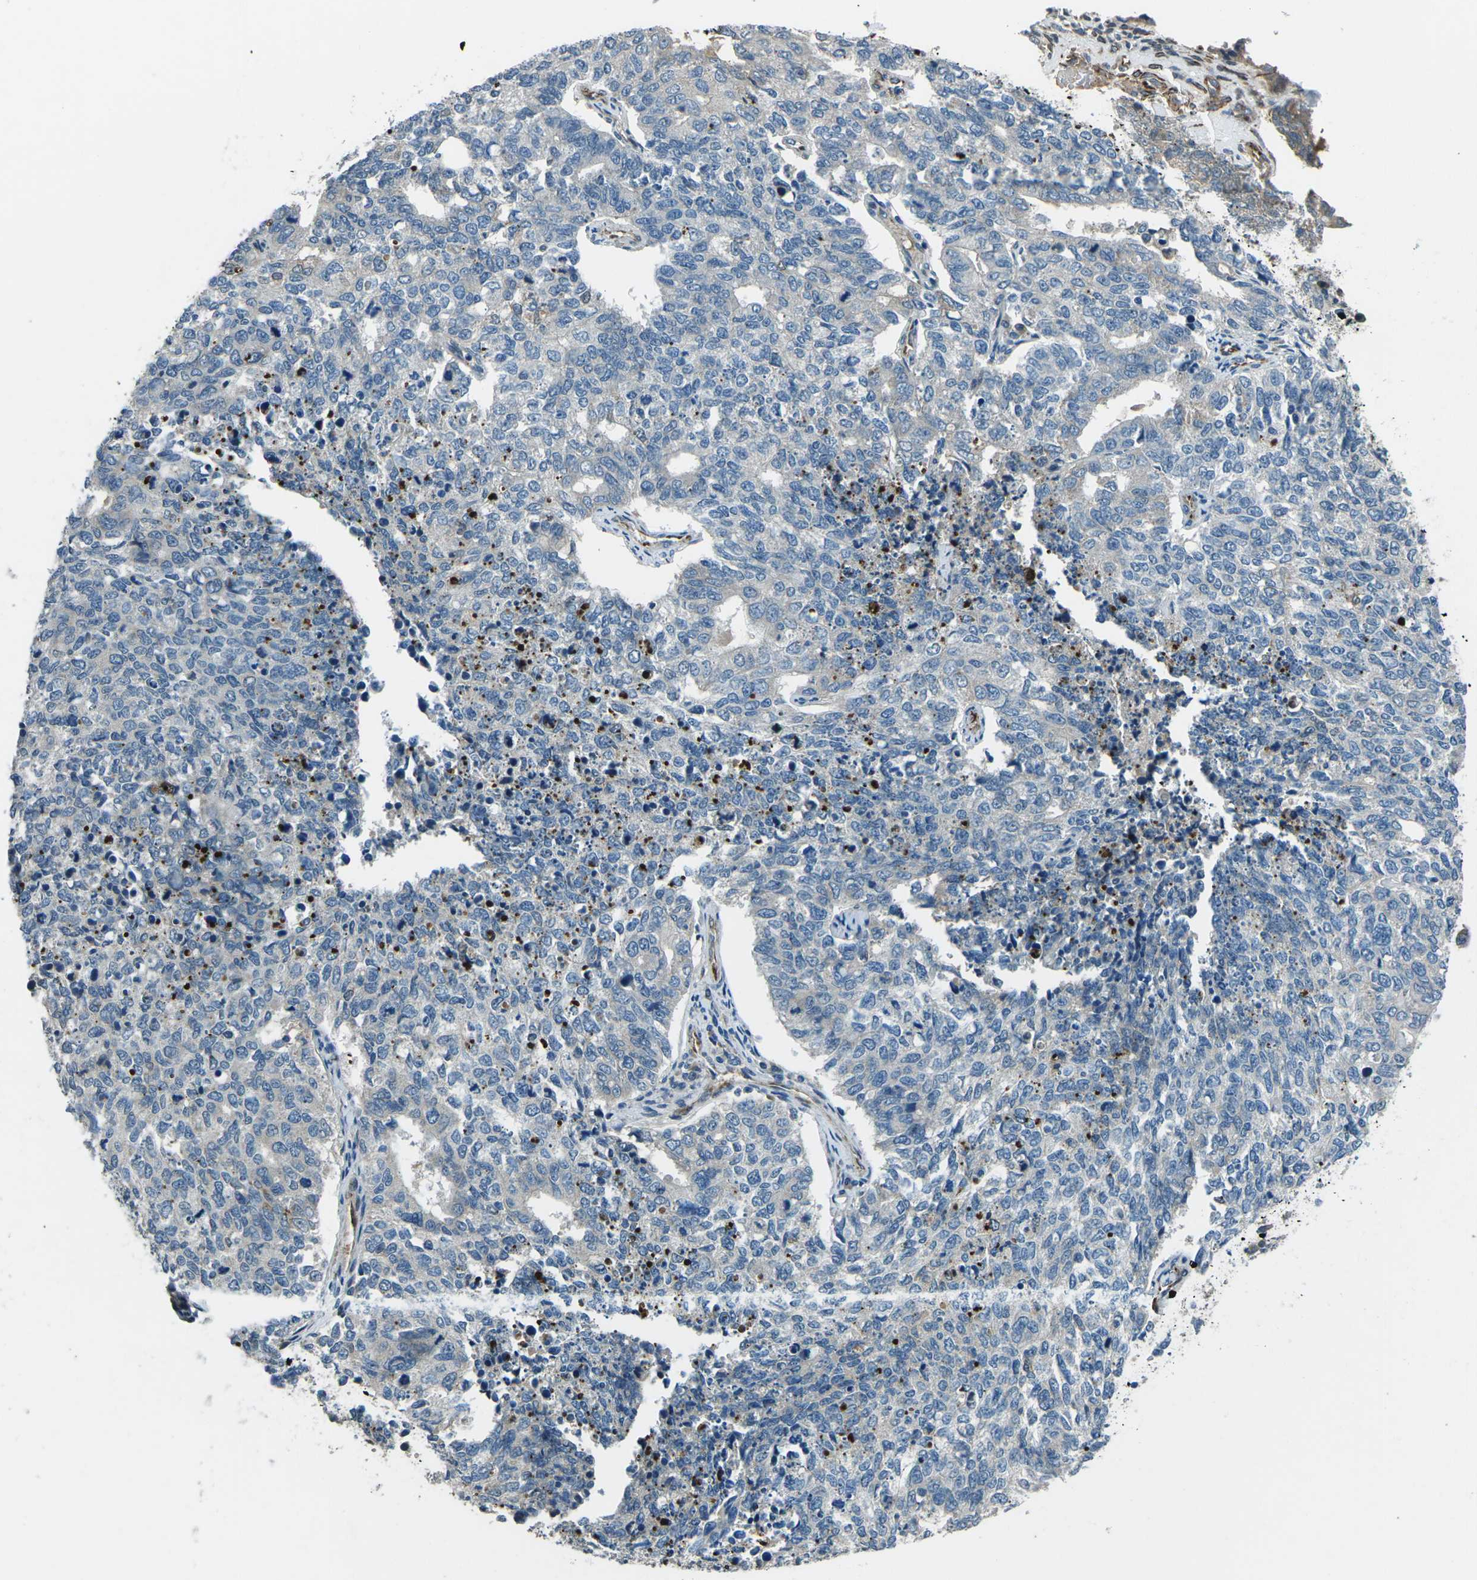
{"staining": {"intensity": "negative", "quantity": "none", "location": "none"}, "tissue": "cervical cancer", "cell_type": "Tumor cells", "image_type": "cancer", "snomed": [{"axis": "morphology", "description": "Squamous cell carcinoma, NOS"}, {"axis": "topography", "description": "Cervix"}], "caption": "Immunohistochemistry micrograph of human cervical squamous cell carcinoma stained for a protein (brown), which exhibits no staining in tumor cells. (Stains: DAB (3,3'-diaminobenzidine) immunohistochemistry (IHC) with hematoxylin counter stain, Microscopy: brightfield microscopy at high magnification).", "gene": "AFAP1", "patient": {"sex": "female", "age": 63}}